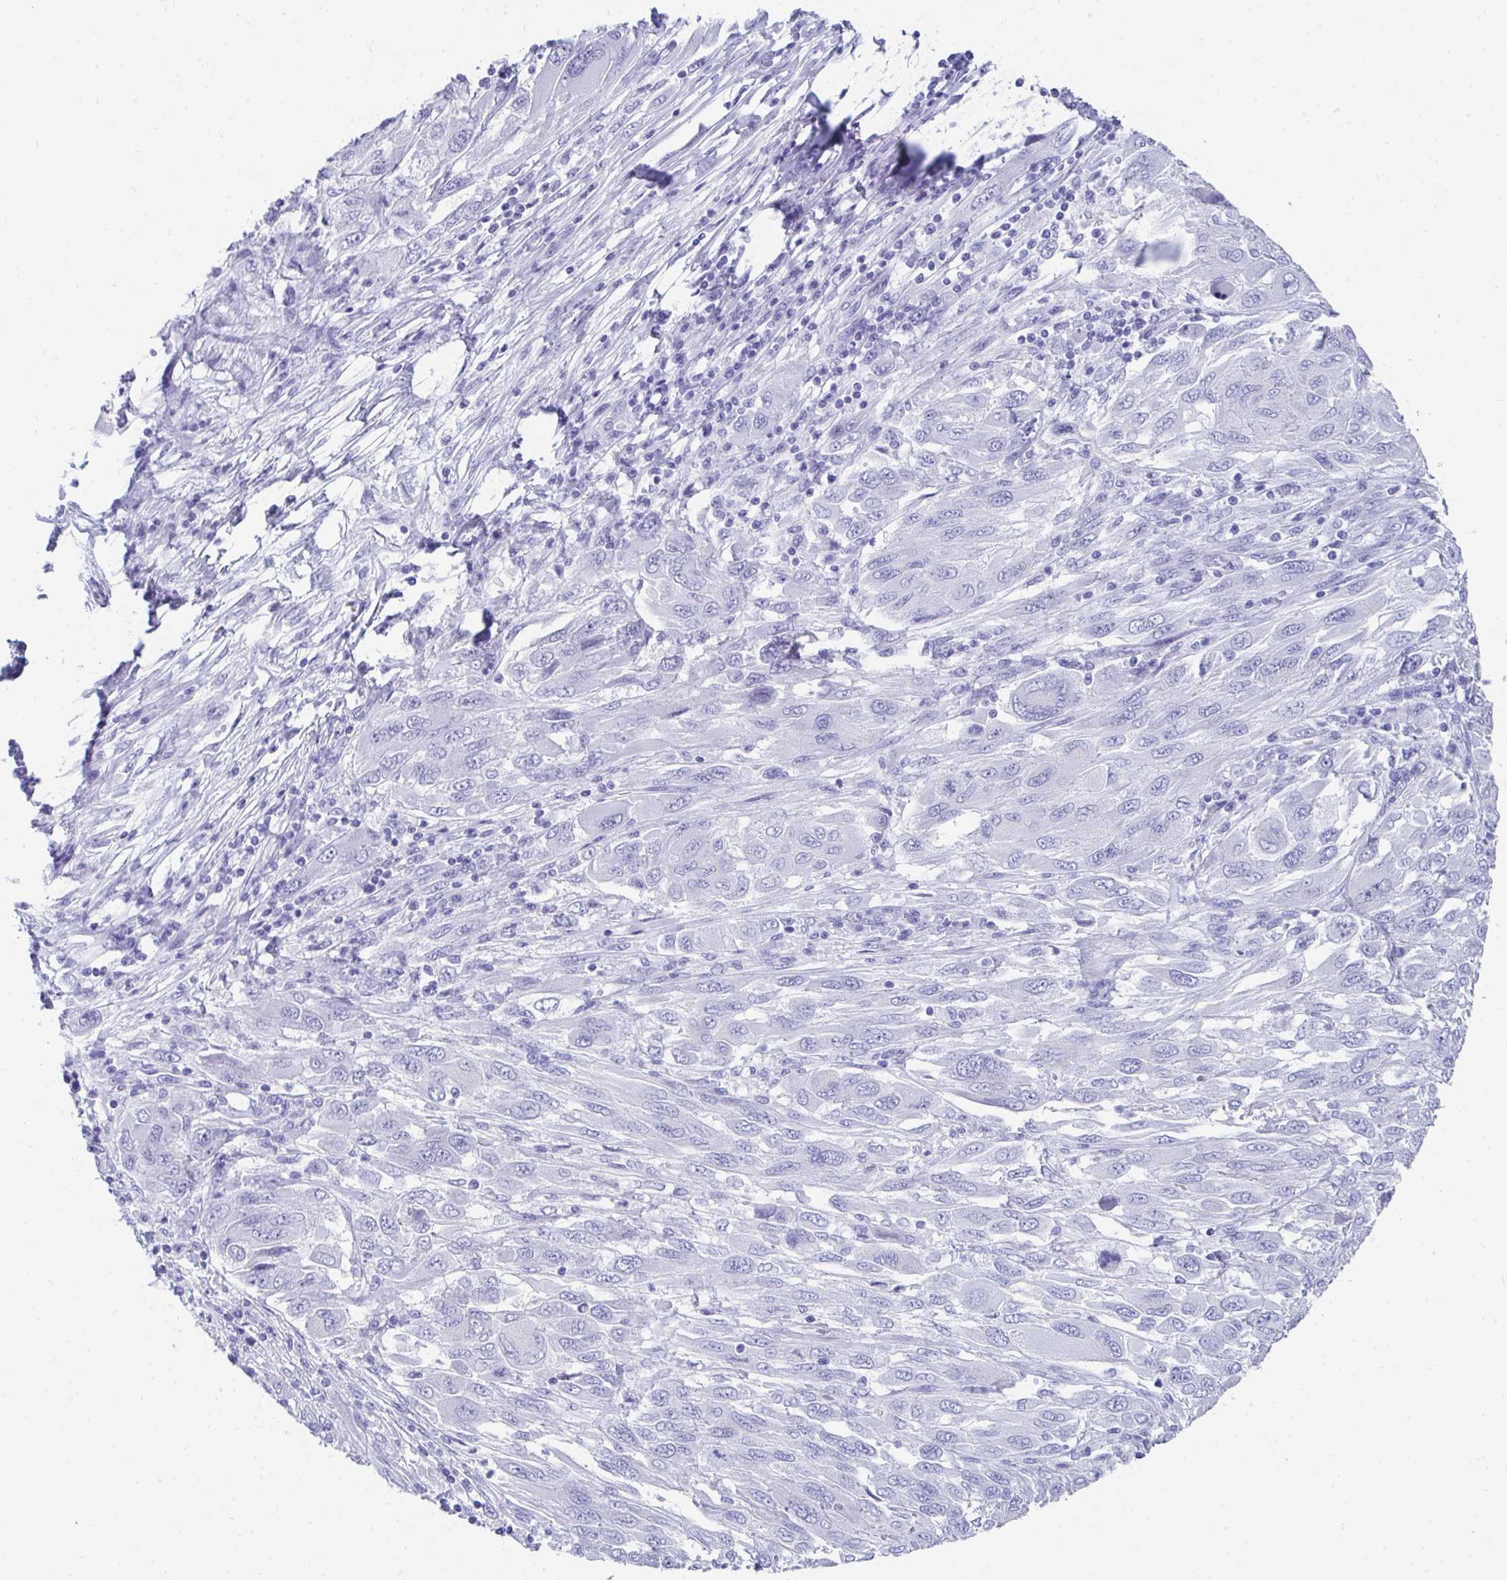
{"staining": {"intensity": "negative", "quantity": "none", "location": "none"}, "tissue": "melanoma", "cell_type": "Tumor cells", "image_type": "cancer", "snomed": [{"axis": "morphology", "description": "Malignant melanoma, NOS"}, {"axis": "topography", "description": "Skin"}], "caption": "High power microscopy image of an immunohistochemistry (IHC) histopathology image of malignant melanoma, revealing no significant staining in tumor cells.", "gene": "HGD", "patient": {"sex": "female", "age": 91}}